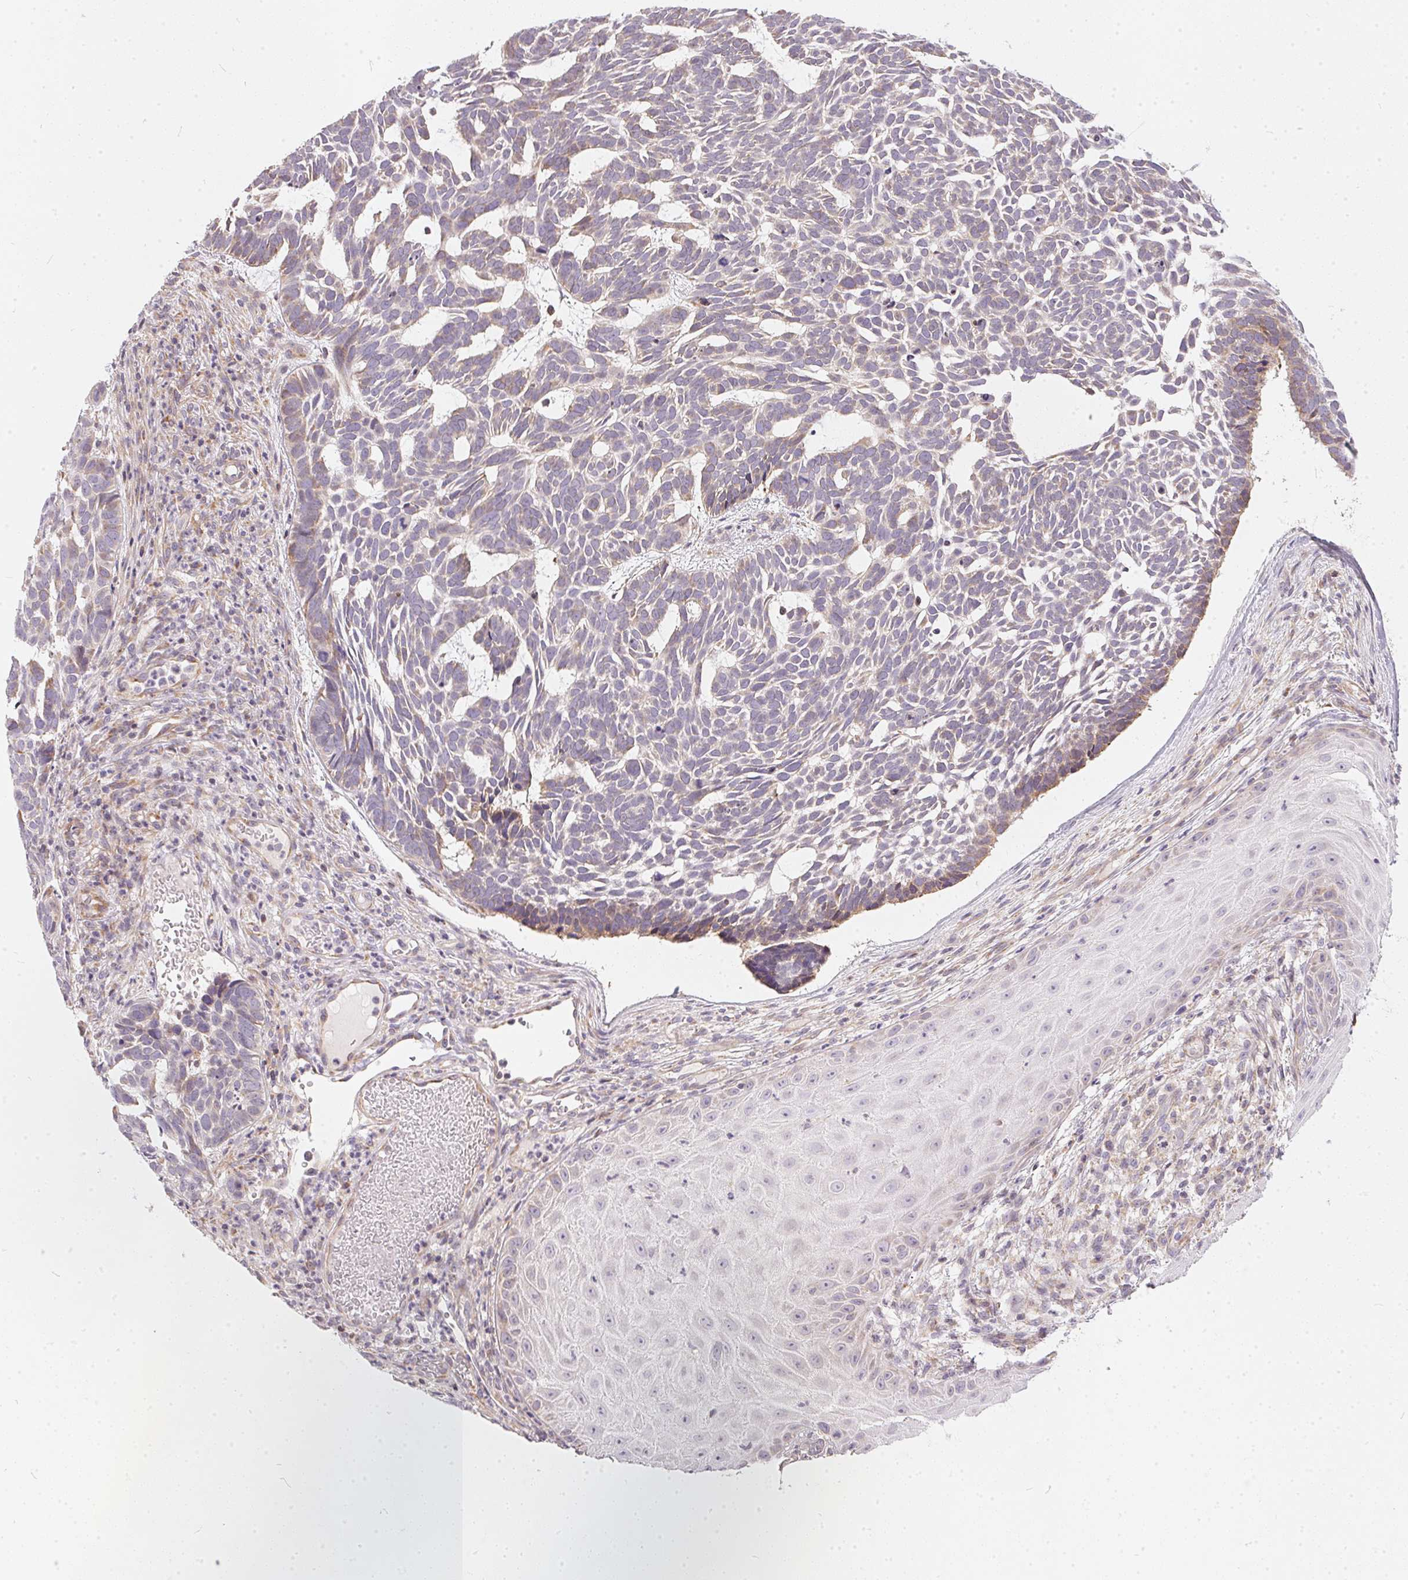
{"staining": {"intensity": "weak", "quantity": "25%-75%", "location": "cytoplasmic/membranous"}, "tissue": "skin cancer", "cell_type": "Tumor cells", "image_type": "cancer", "snomed": [{"axis": "morphology", "description": "Basal cell carcinoma"}, {"axis": "topography", "description": "Skin"}], "caption": "Immunohistochemistry (IHC) image of neoplastic tissue: skin cancer (basal cell carcinoma) stained using immunohistochemistry (IHC) reveals low levels of weak protein expression localized specifically in the cytoplasmic/membranous of tumor cells, appearing as a cytoplasmic/membranous brown color.", "gene": "VWA5B2", "patient": {"sex": "male", "age": 78}}